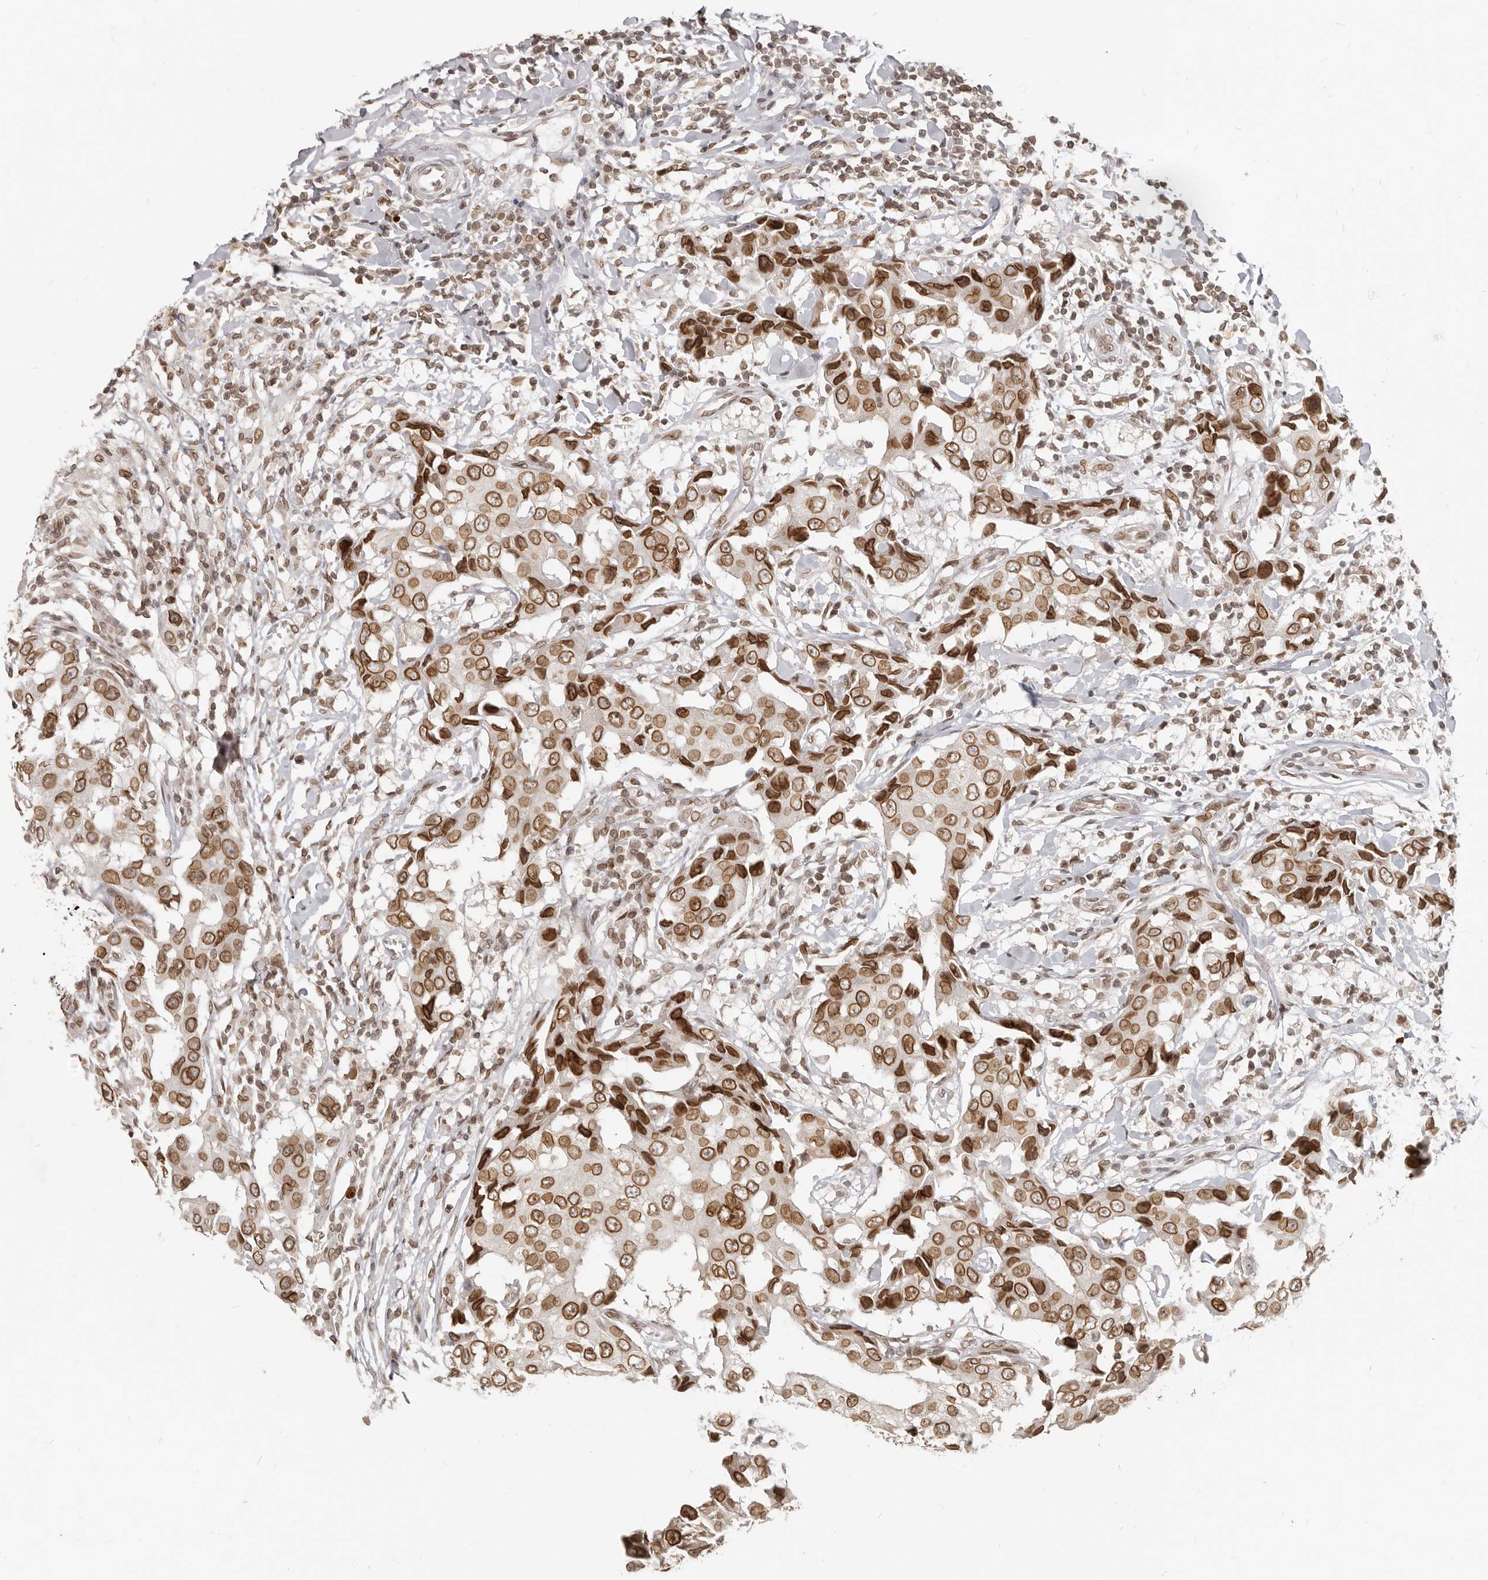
{"staining": {"intensity": "strong", "quantity": ">75%", "location": "cytoplasmic/membranous,nuclear"}, "tissue": "breast cancer", "cell_type": "Tumor cells", "image_type": "cancer", "snomed": [{"axis": "morphology", "description": "Duct carcinoma"}, {"axis": "topography", "description": "Breast"}], "caption": "An image showing strong cytoplasmic/membranous and nuclear expression in approximately >75% of tumor cells in breast infiltrating ductal carcinoma, as visualized by brown immunohistochemical staining.", "gene": "NUP153", "patient": {"sex": "female", "age": 27}}